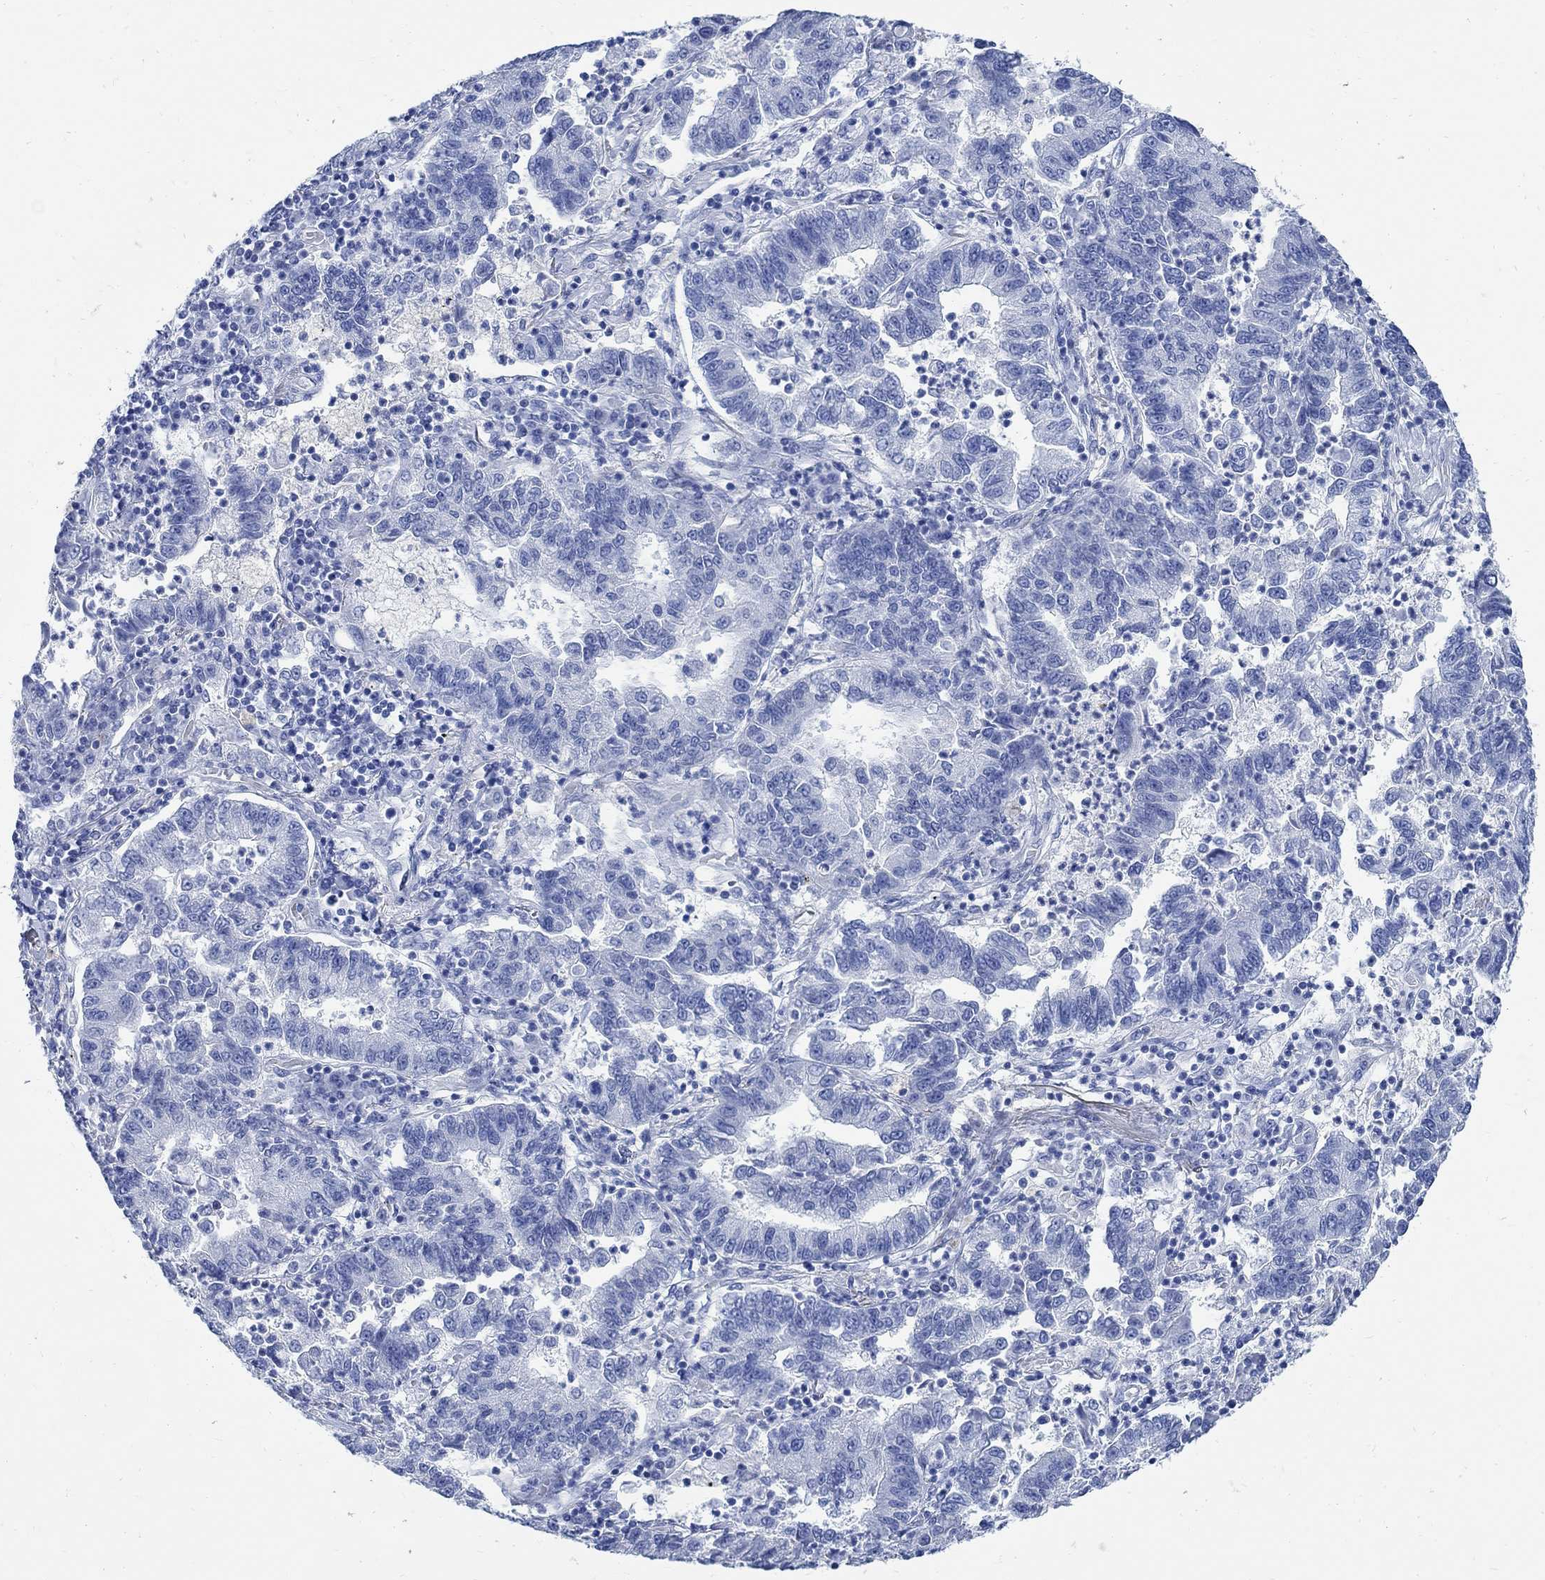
{"staining": {"intensity": "negative", "quantity": "none", "location": "none"}, "tissue": "lung cancer", "cell_type": "Tumor cells", "image_type": "cancer", "snomed": [{"axis": "morphology", "description": "Adenocarcinoma, NOS"}, {"axis": "topography", "description": "Lung"}], "caption": "Protein analysis of lung cancer shows no significant positivity in tumor cells. Brightfield microscopy of immunohistochemistry (IHC) stained with DAB (brown) and hematoxylin (blue), captured at high magnification.", "gene": "CAMK2N1", "patient": {"sex": "female", "age": 57}}